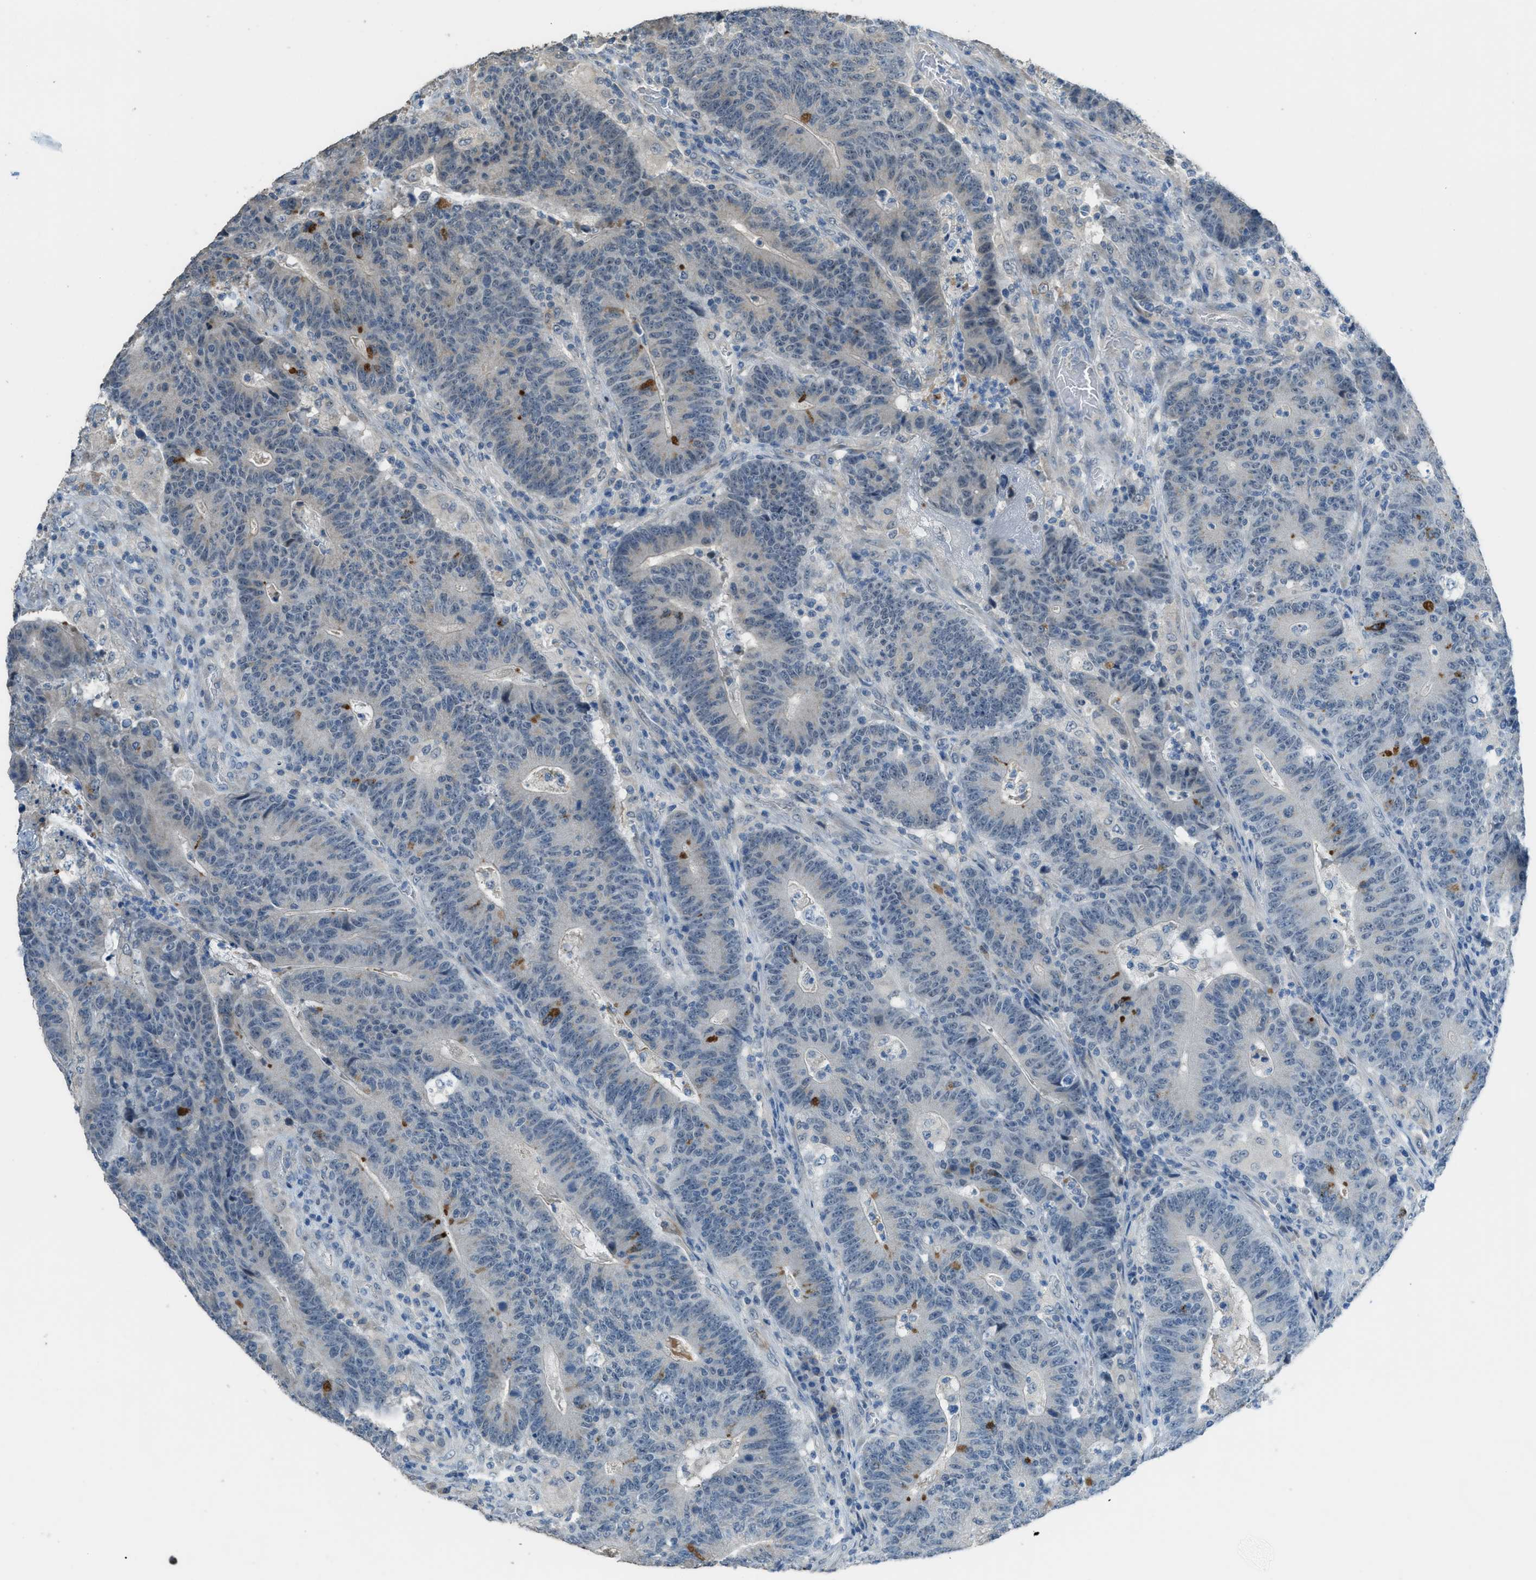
{"staining": {"intensity": "negative", "quantity": "none", "location": "none"}, "tissue": "colorectal cancer", "cell_type": "Tumor cells", "image_type": "cancer", "snomed": [{"axis": "morphology", "description": "Normal tissue, NOS"}, {"axis": "morphology", "description": "Adenocarcinoma, NOS"}, {"axis": "topography", "description": "Colon"}], "caption": "An immunohistochemistry (IHC) photomicrograph of colorectal cancer is shown. There is no staining in tumor cells of colorectal cancer.", "gene": "TIMD4", "patient": {"sex": "female", "age": 75}}